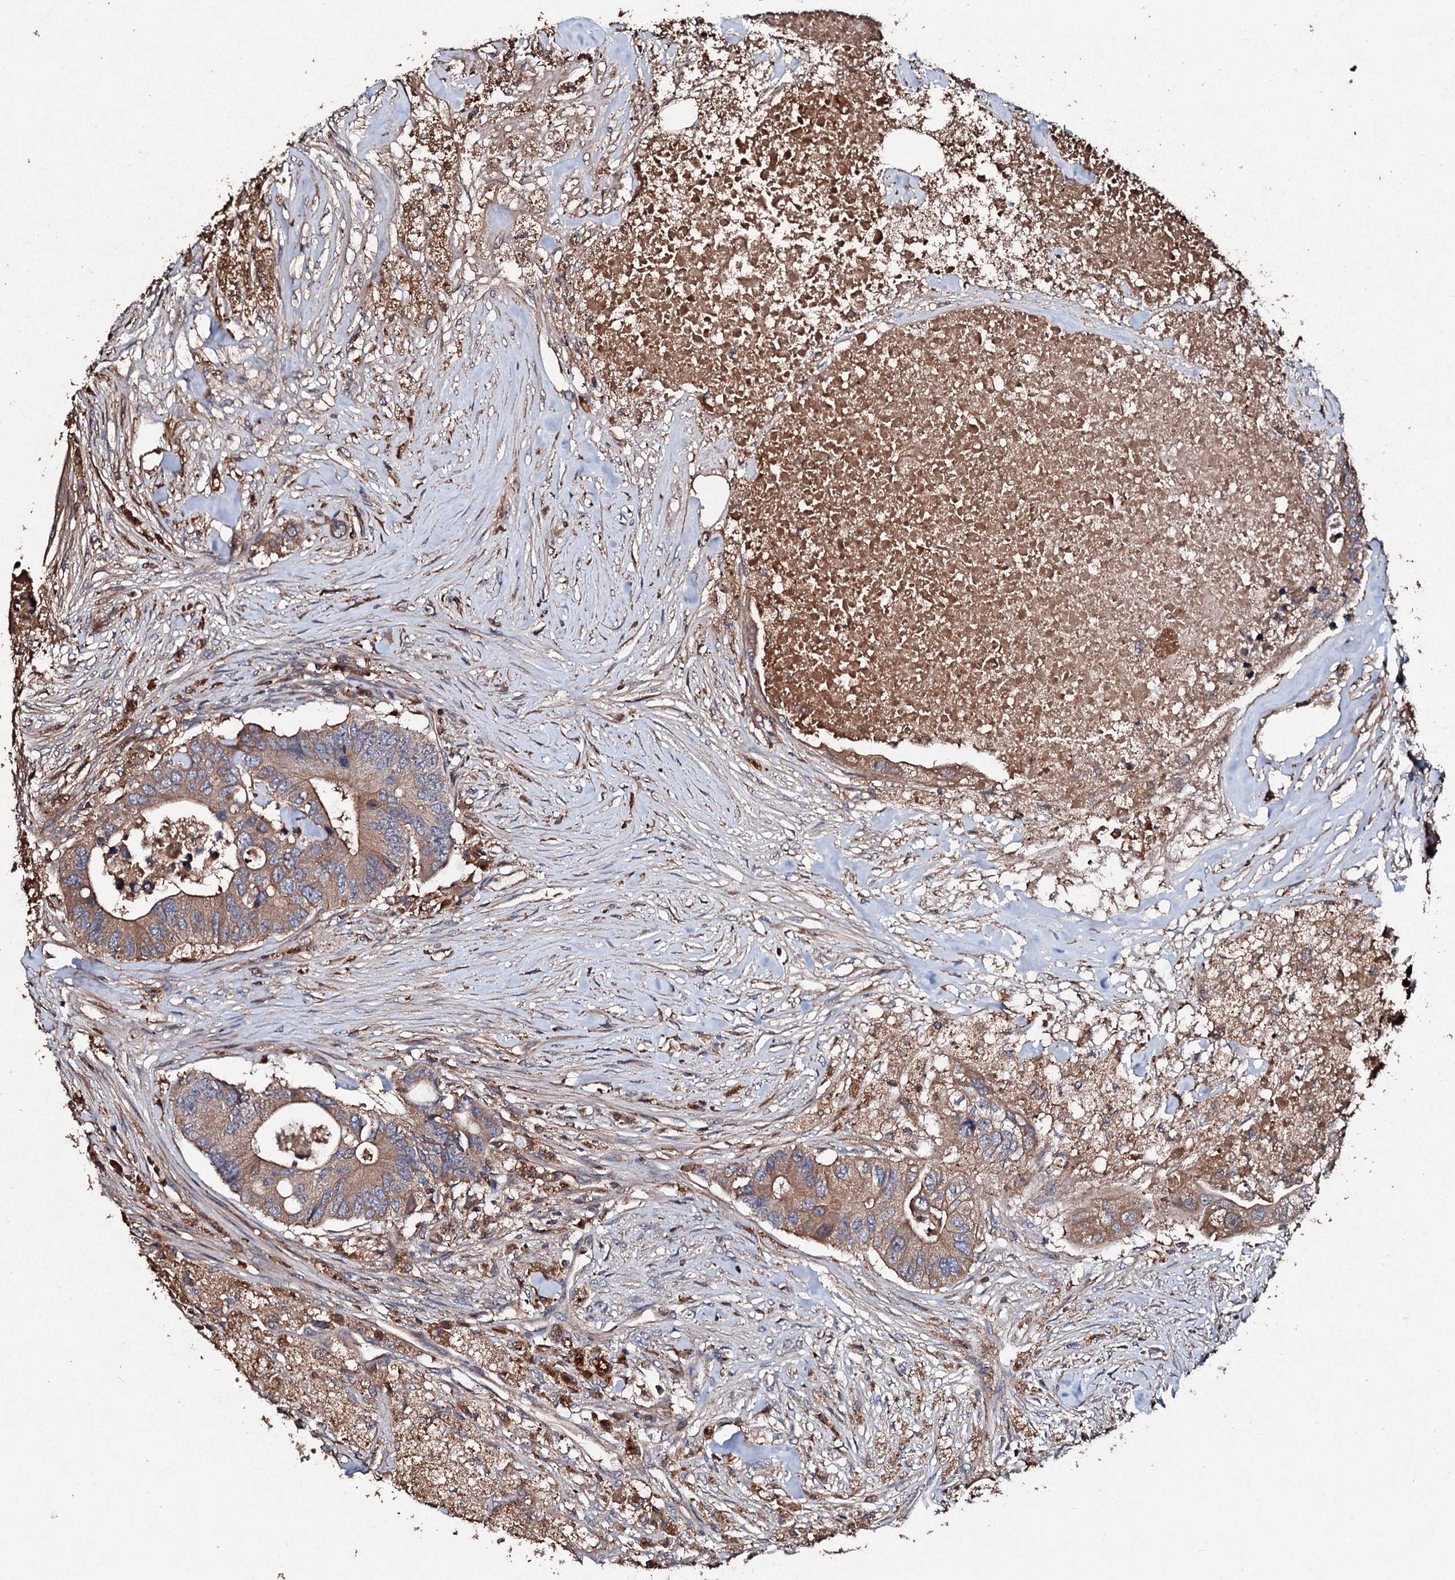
{"staining": {"intensity": "moderate", "quantity": ">75%", "location": "cytoplasmic/membranous"}, "tissue": "colorectal cancer", "cell_type": "Tumor cells", "image_type": "cancer", "snomed": [{"axis": "morphology", "description": "Adenocarcinoma, NOS"}, {"axis": "topography", "description": "Colon"}], "caption": "High-power microscopy captured an immunohistochemistry micrograph of colorectal adenocarcinoma, revealing moderate cytoplasmic/membranous positivity in about >75% of tumor cells. Using DAB (3,3'-diaminobenzidine) (brown) and hematoxylin (blue) stains, captured at high magnification using brightfield microscopy.", "gene": "KERA", "patient": {"sex": "male", "age": 71}}